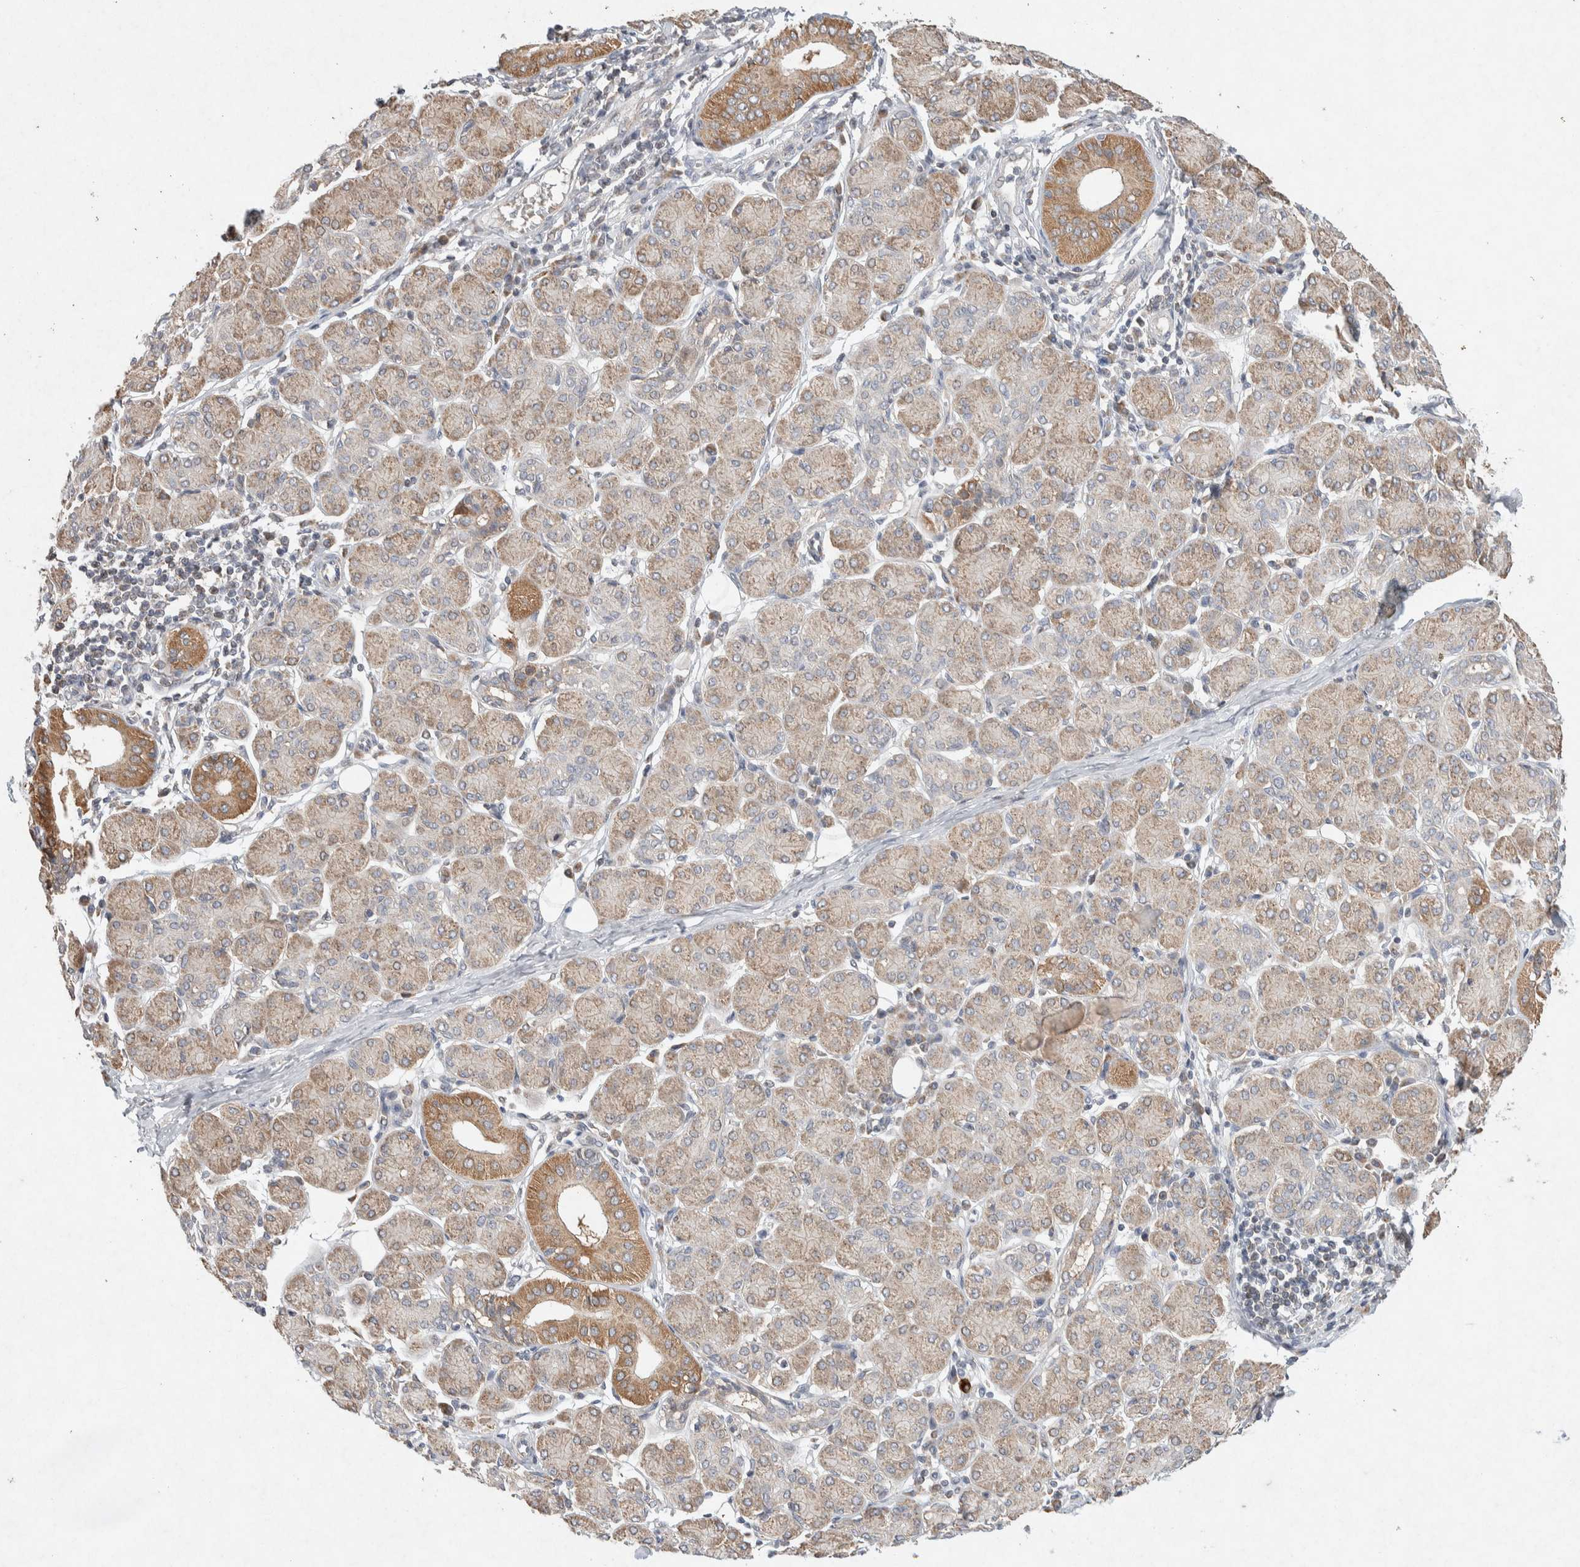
{"staining": {"intensity": "moderate", "quantity": ">75%", "location": "cytoplasmic/membranous"}, "tissue": "salivary gland", "cell_type": "Glandular cells", "image_type": "normal", "snomed": [{"axis": "morphology", "description": "Normal tissue, NOS"}, {"axis": "morphology", "description": "Inflammation, NOS"}, {"axis": "topography", "description": "Lymph node"}, {"axis": "topography", "description": "Salivary gland"}], "caption": "Brown immunohistochemical staining in benign salivary gland reveals moderate cytoplasmic/membranous staining in about >75% of glandular cells. (DAB IHC with brightfield microscopy, high magnification).", "gene": "CMTM4", "patient": {"sex": "male", "age": 3}}